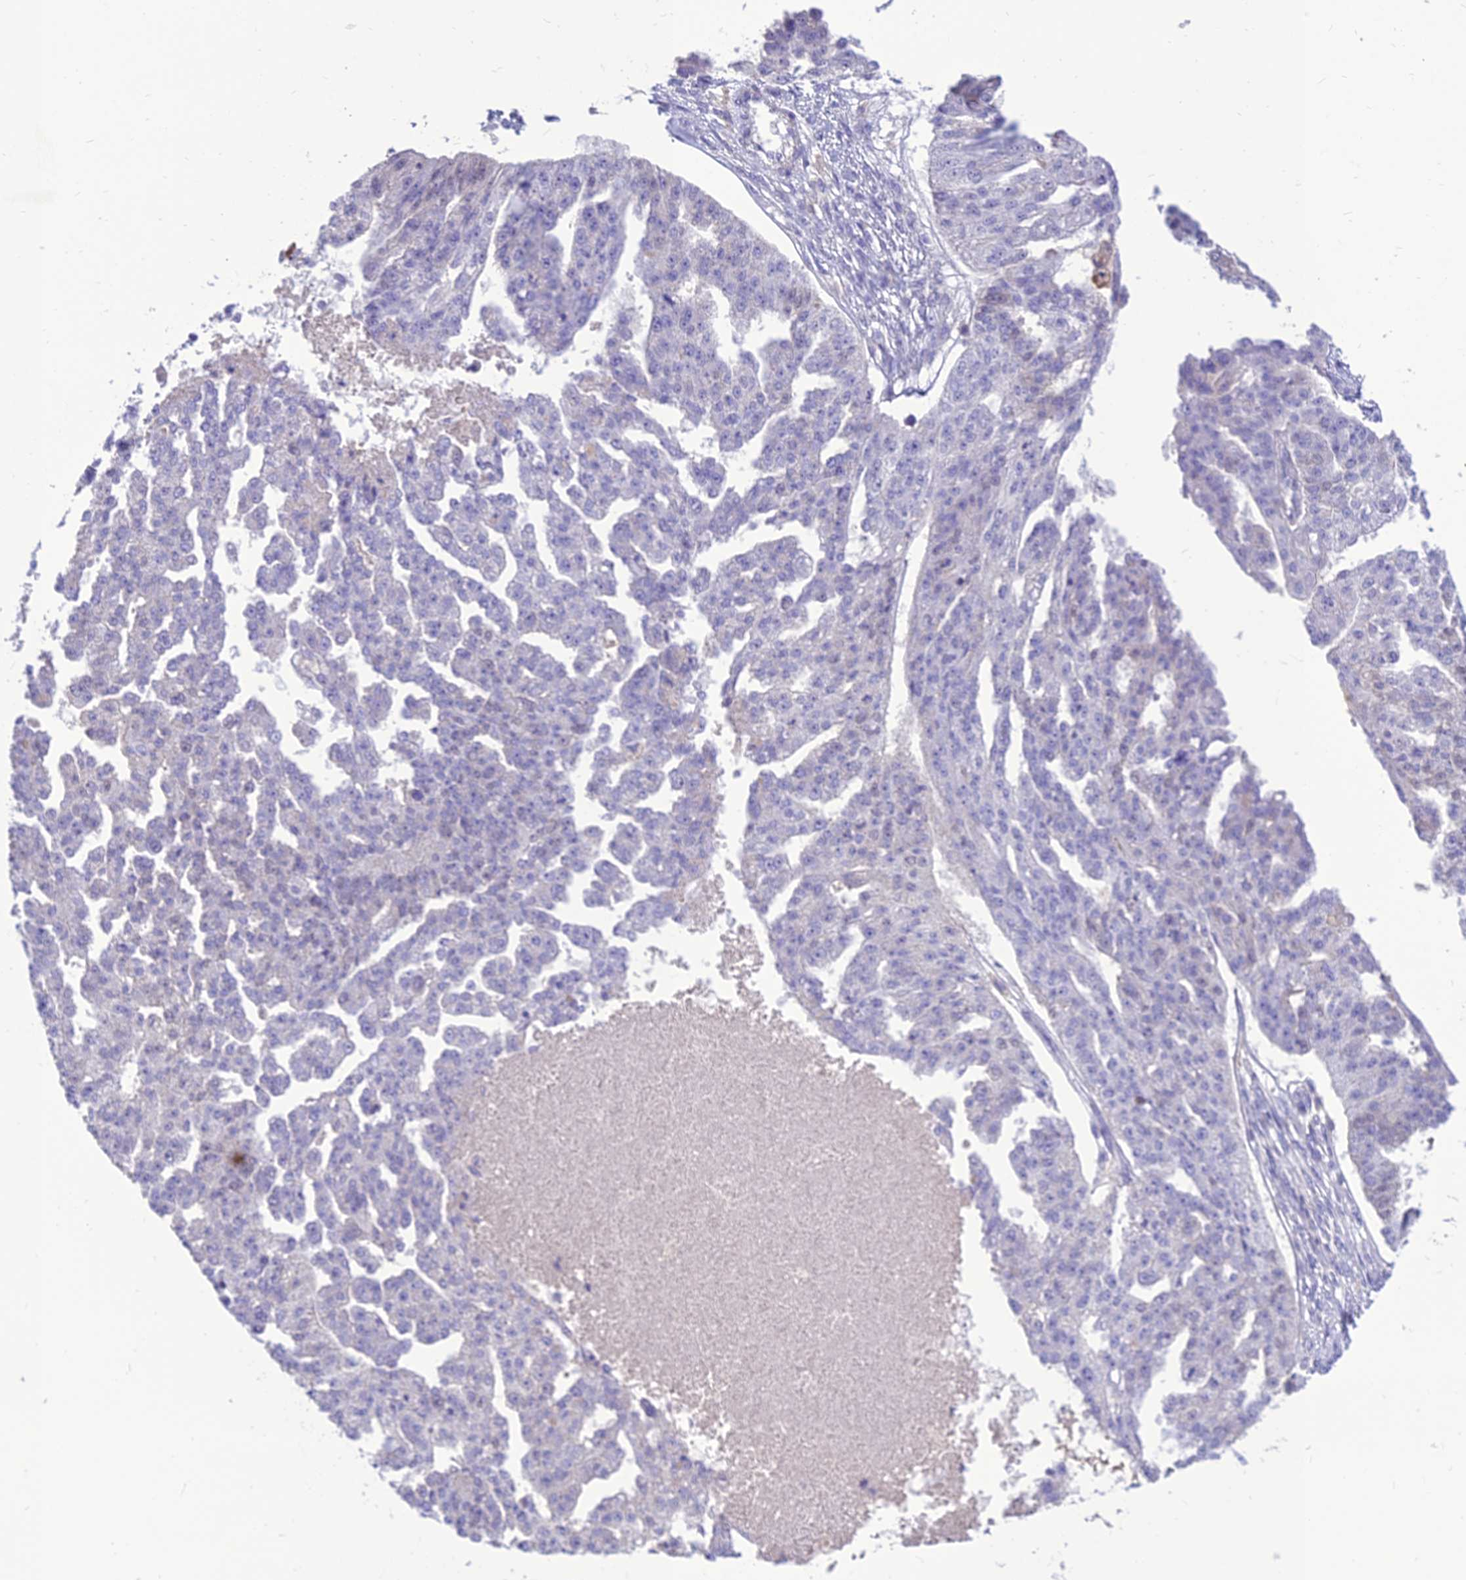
{"staining": {"intensity": "negative", "quantity": "none", "location": "none"}, "tissue": "ovarian cancer", "cell_type": "Tumor cells", "image_type": "cancer", "snomed": [{"axis": "morphology", "description": "Cystadenocarcinoma, serous, NOS"}, {"axis": "topography", "description": "Ovary"}], "caption": "There is no significant staining in tumor cells of ovarian cancer. (DAB immunohistochemistry (IHC) visualized using brightfield microscopy, high magnification).", "gene": "TEKT3", "patient": {"sex": "female", "age": 58}}